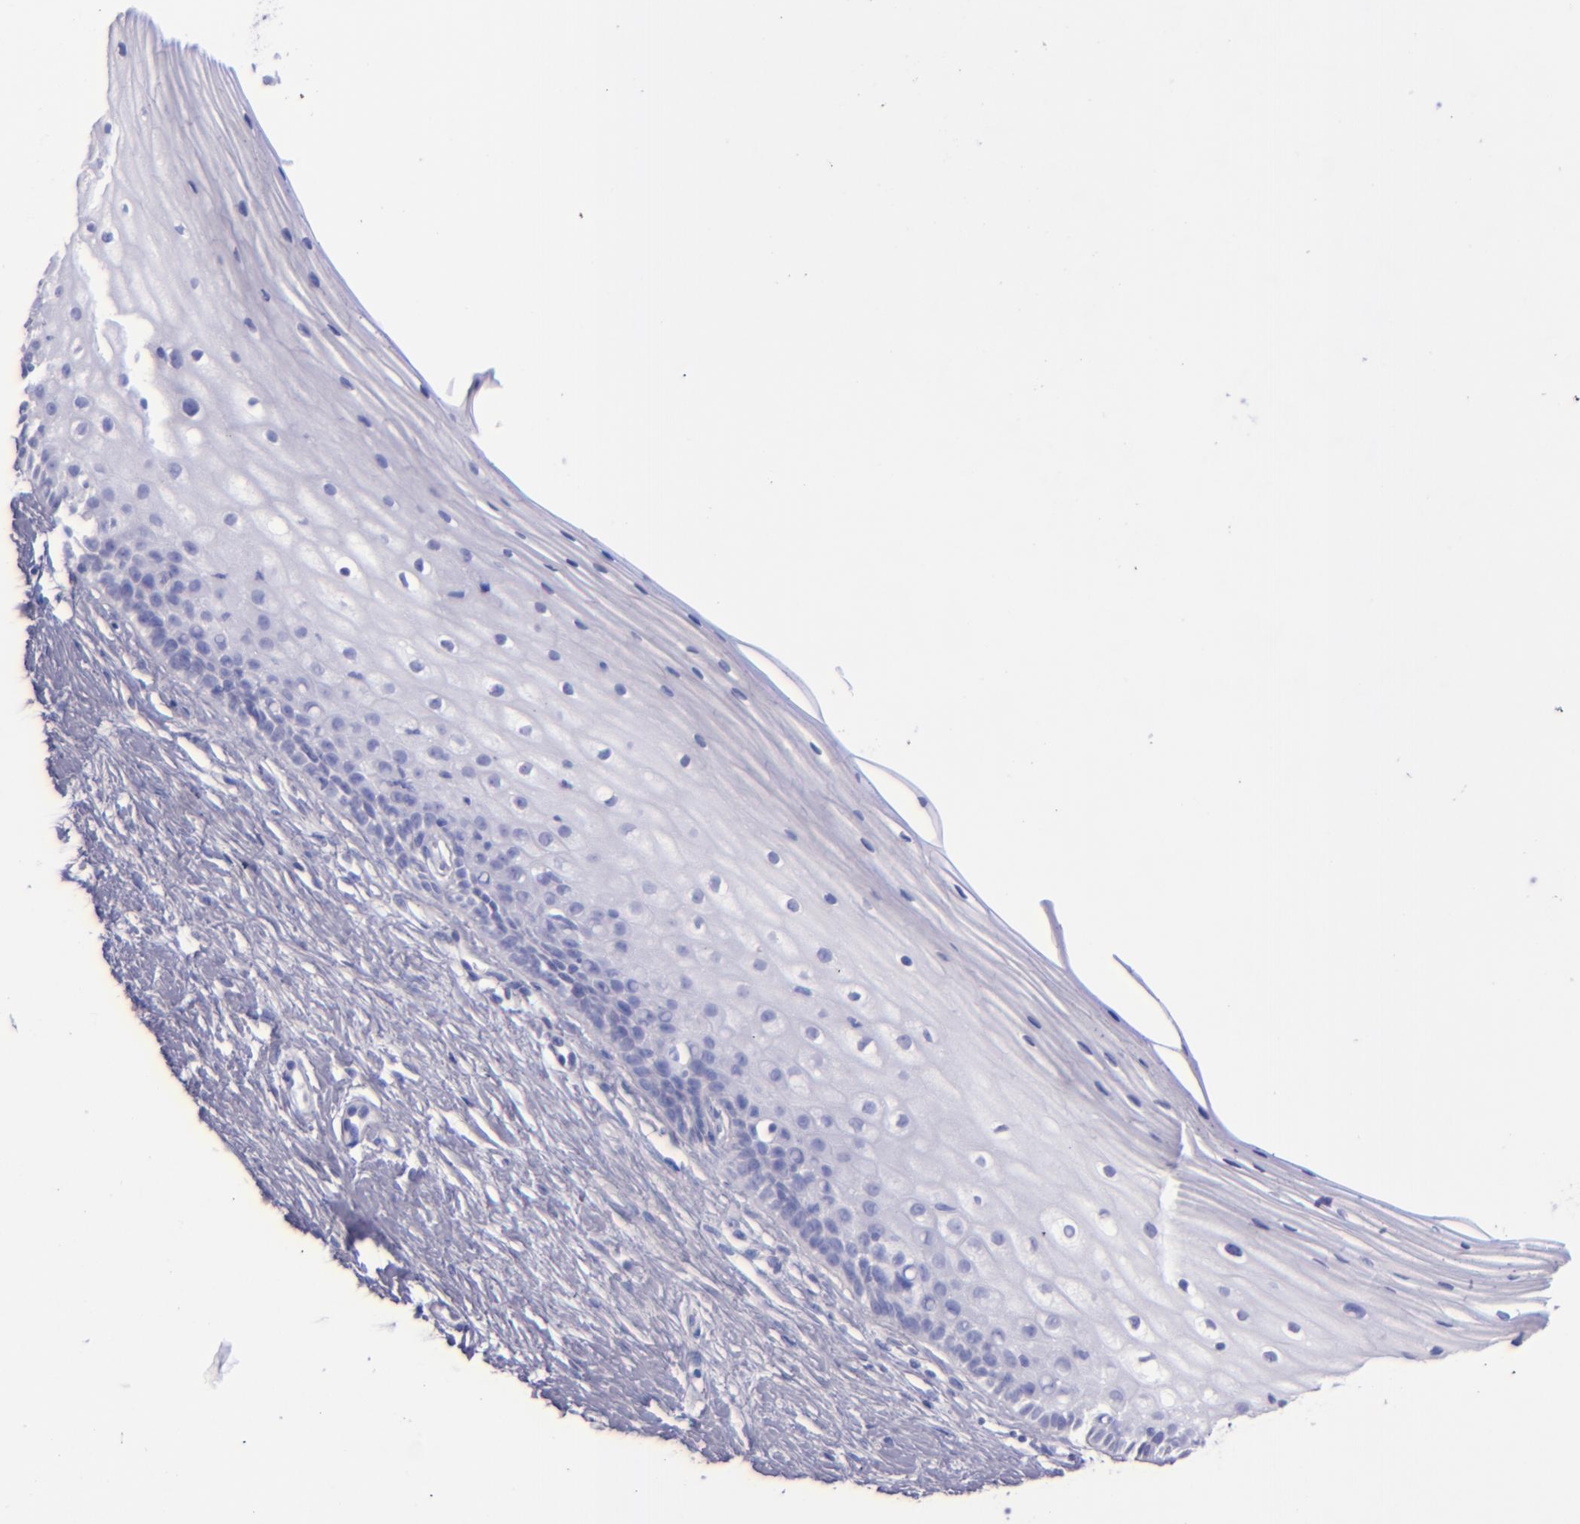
{"staining": {"intensity": "negative", "quantity": "none", "location": "none"}, "tissue": "cervix", "cell_type": "Glandular cells", "image_type": "normal", "snomed": [{"axis": "morphology", "description": "Normal tissue, NOS"}, {"axis": "topography", "description": "Cervix"}], "caption": "Glandular cells show no significant staining in normal cervix. Brightfield microscopy of immunohistochemistry stained with DAB (brown) and hematoxylin (blue), captured at high magnification.", "gene": "SFTPA2", "patient": {"sex": "female", "age": 40}}